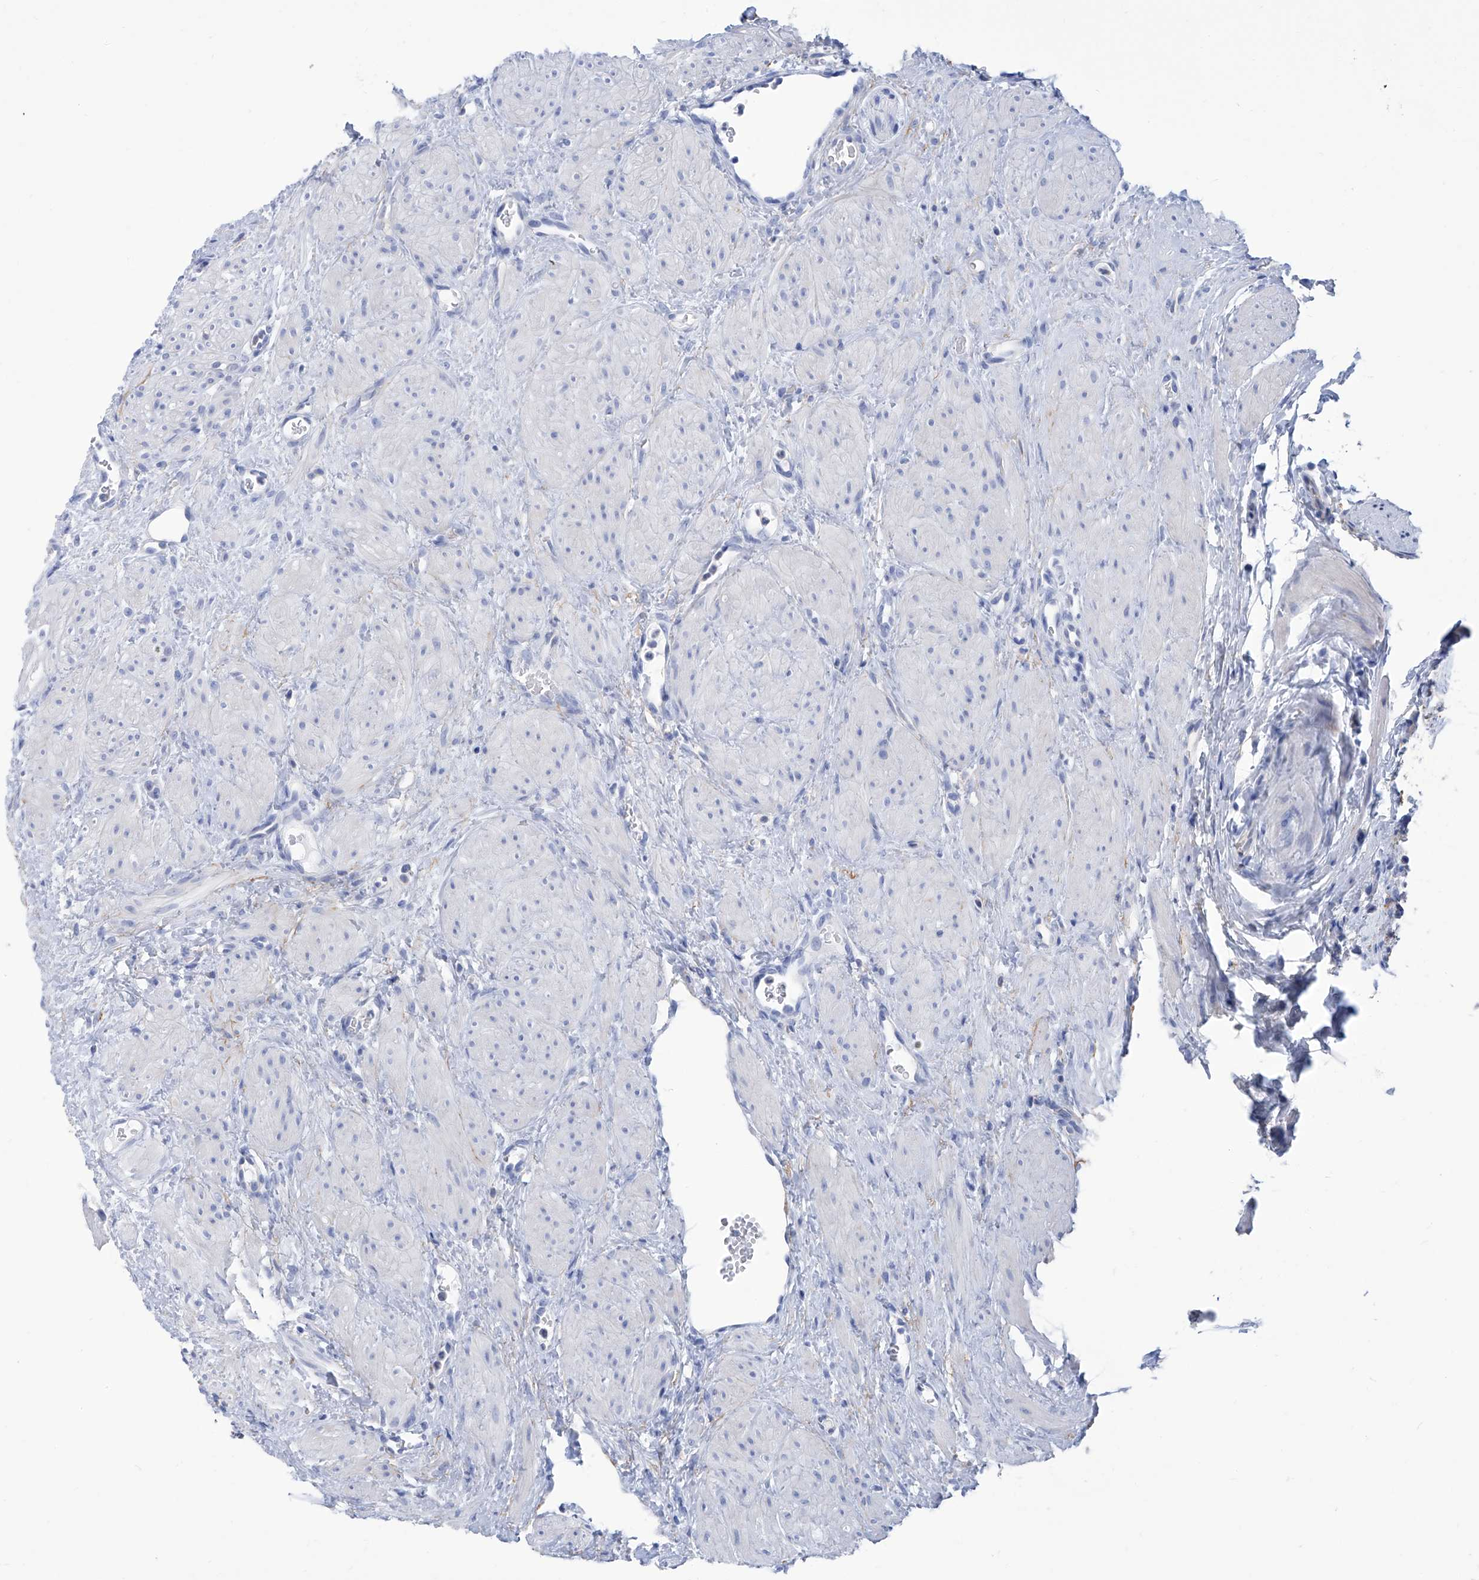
{"staining": {"intensity": "strong", "quantity": ">75%", "location": "cytoplasmic/membranous"}, "tissue": "ovary", "cell_type": "Follicle cells", "image_type": "normal", "snomed": [{"axis": "morphology", "description": "Normal tissue, NOS"}, {"axis": "morphology", "description": "Cyst, NOS"}, {"axis": "topography", "description": "Ovary"}], "caption": "Immunohistochemical staining of unremarkable human ovary exhibits high levels of strong cytoplasmic/membranous expression in about >75% of follicle cells.", "gene": "SMS", "patient": {"sex": "female", "age": 33}}